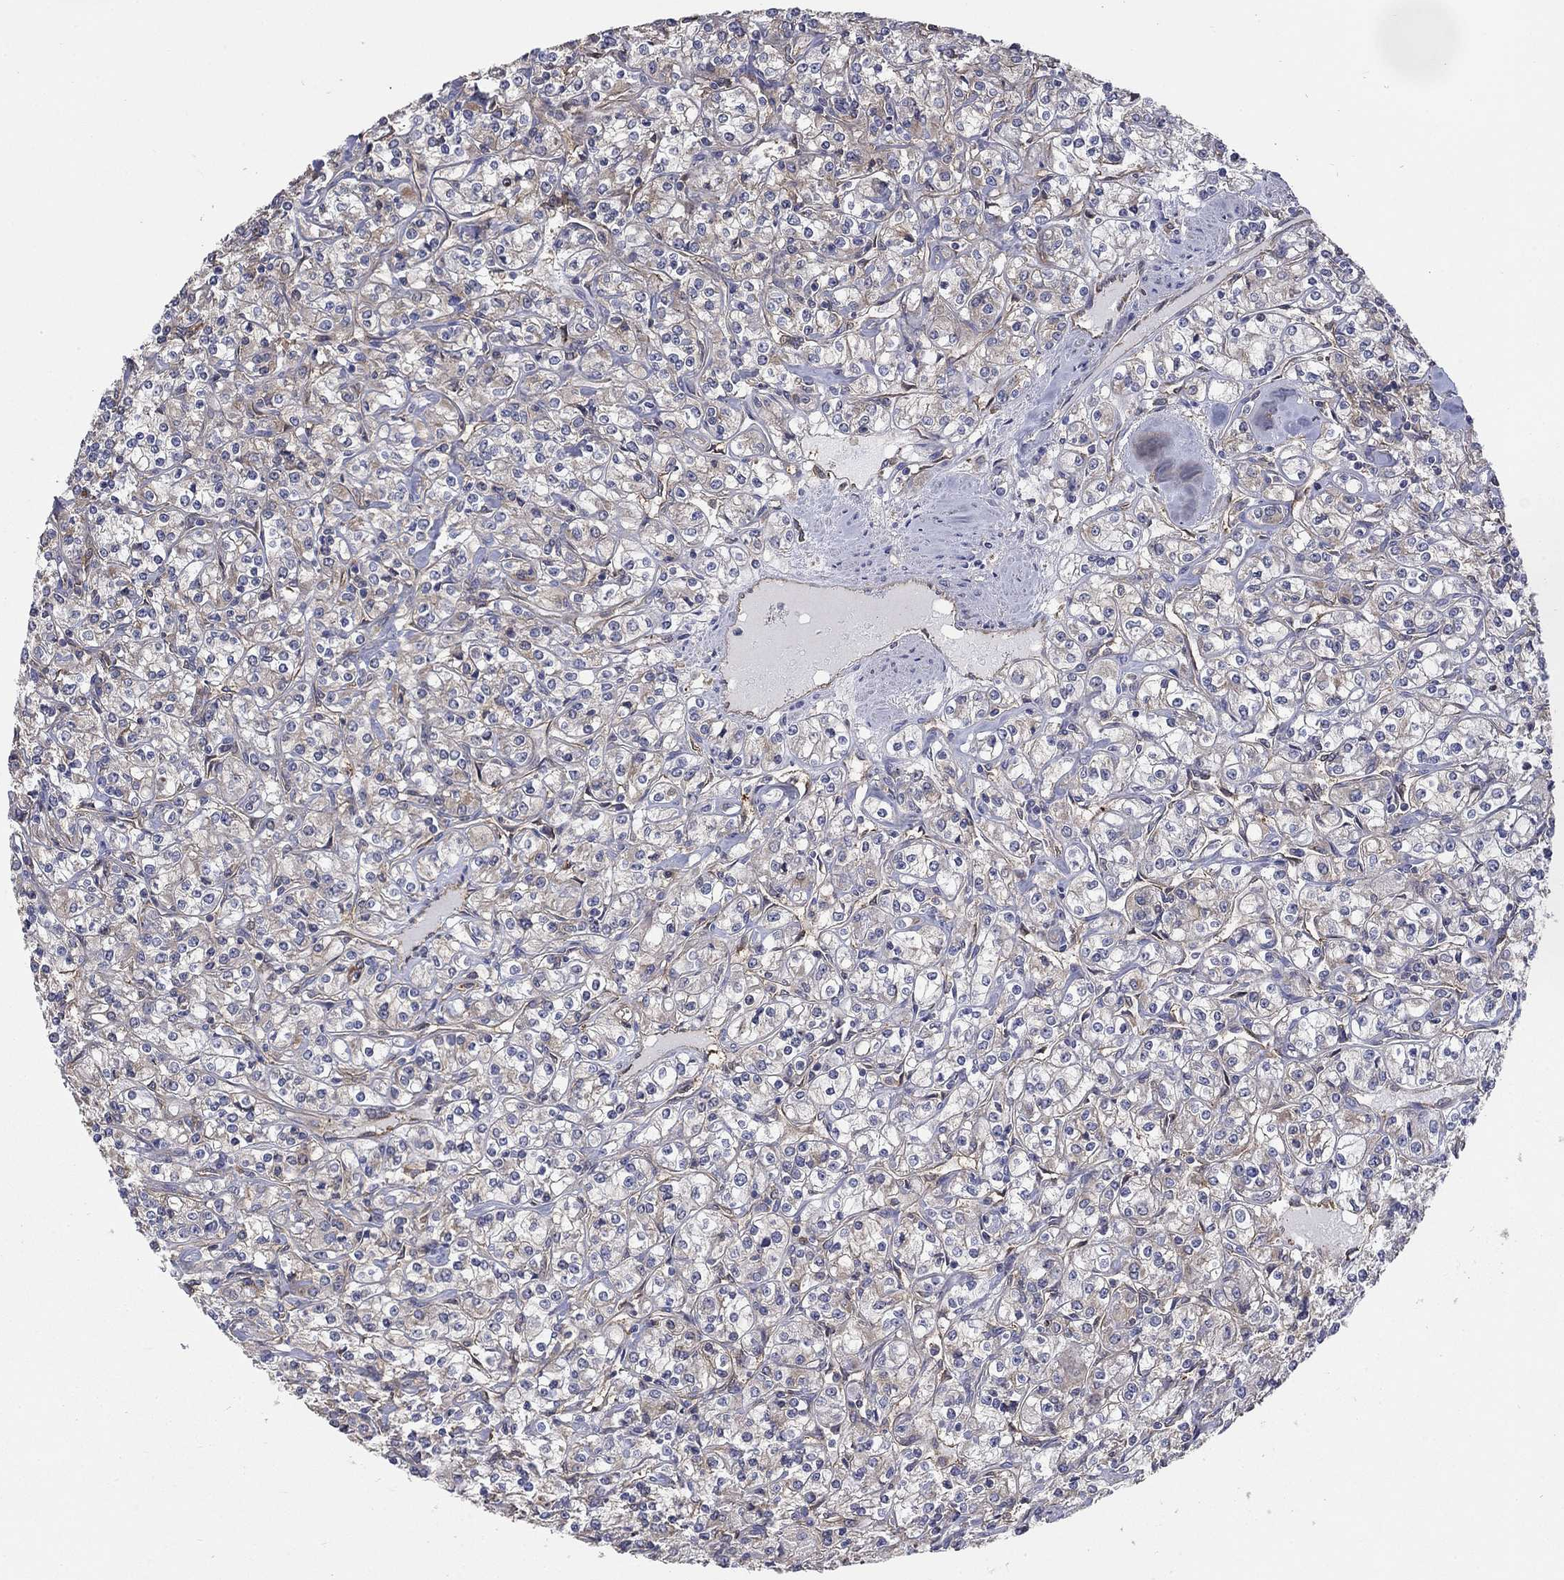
{"staining": {"intensity": "negative", "quantity": "none", "location": "none"}, "tissue": "renal cancer", "cell_type": "Tumor cells", "image_type": "cancer", "snomed": [{"axis": "morphology", "description": "Adenocarcinoma, NOS"}, {"axis": "topography", "description": "Kidney"}], "caption": "This is an immunohistochemistry (IHC) micrograph of human renal adenocarcinoma. There is no staining in tumor cells.", "gene": "DPYSL2", "patient": {"sex": "male", "age": 77}}